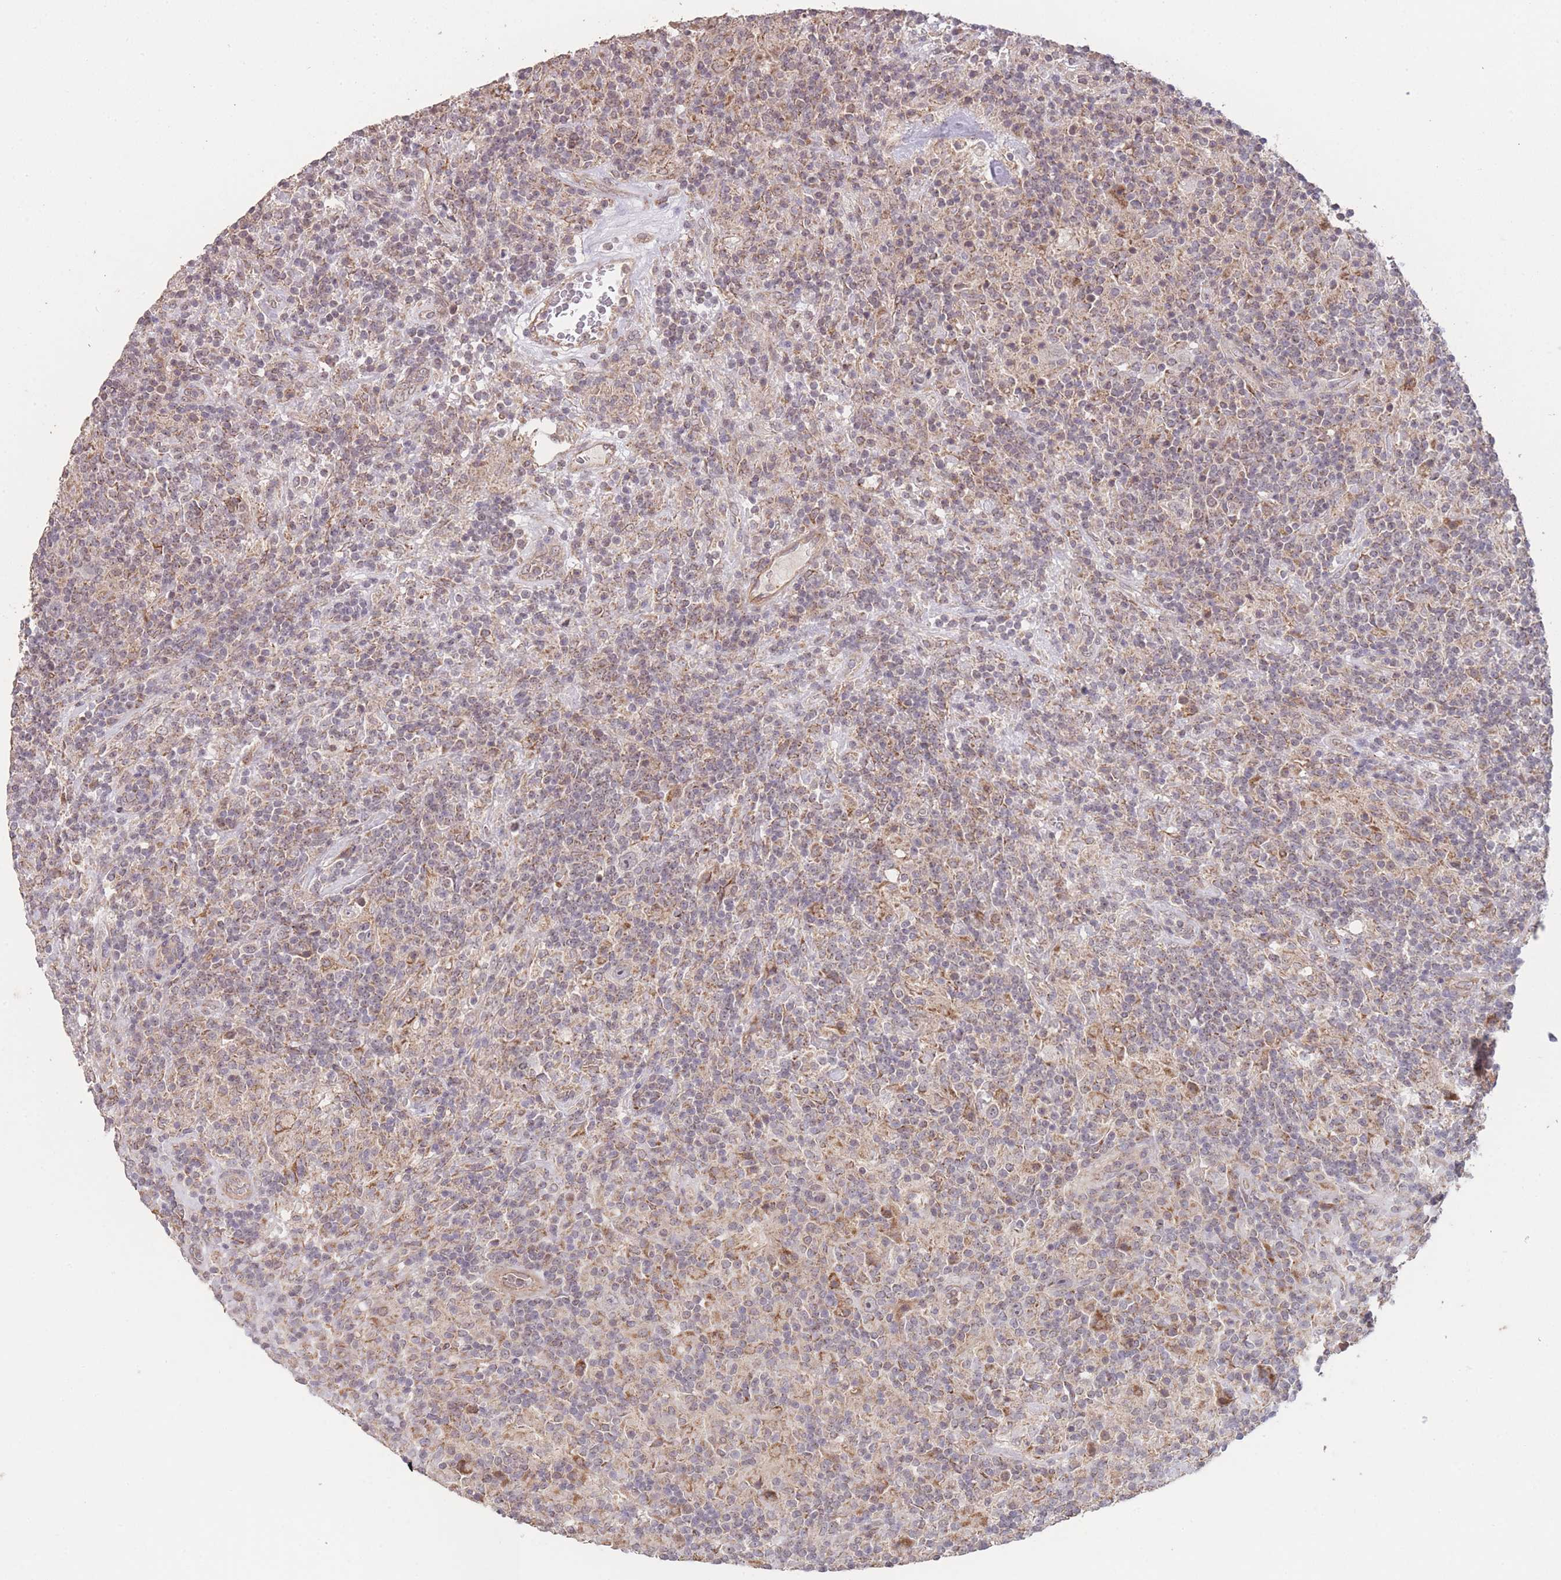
{"staining": {"intensity": "negative", "quantity": "none", "location": "none"}, "tissue": "lymphoma", "cell_type": "Tumor cells", "image_type": "cancer", "snomed": [{"axis": "morphology", "description": "Hodgkin's disease, NOS"}, {"axis": "topography", "description": "Lymph node"}], "caption": "Protein analysis of lymphoma exhibits no significant positivity in tumor cells. Nuclei are stained in blue.", "gene": "PXMP4", "patient": {"sex": "male", "age": 70}}